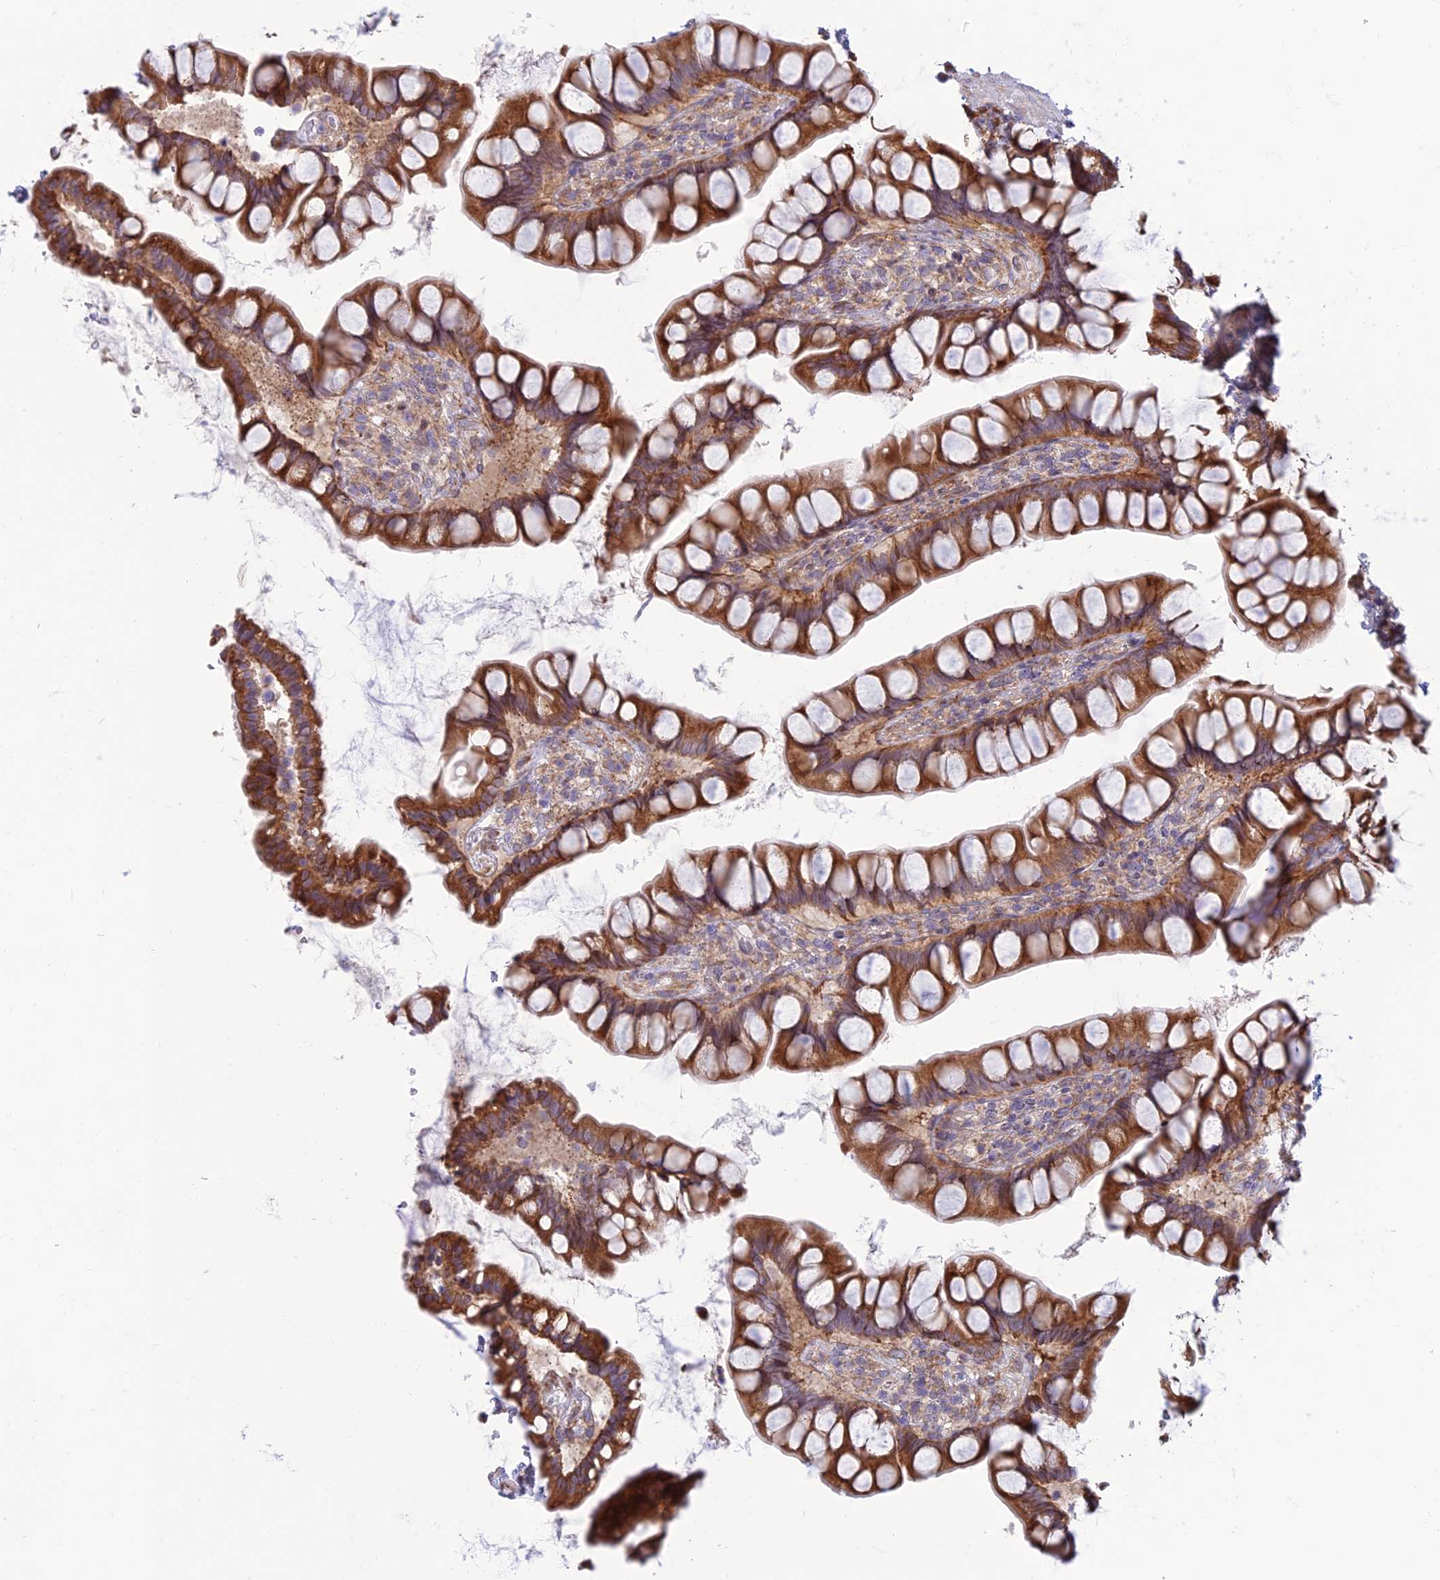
{"staining": {"intensity": "strong", "quantity": ">75%", "location": "cytoplasmic/membranous"}, "tissue": "small intestine", "cell_type": "Glandular cells", "image_type": "normal", "snomed": [{"axis": "morphology", "description": "Normal tissue, NOS"}, {"axis": "topography", "description": "Small intestine"}], "caption": "Brown immunohistochemical staining in normal human small intestine demonstrates strong cytoplasmic/membranous staining in about >75% of glandular cells. (Brightfield microscopy of DAB IHC at high magnification).", "gene": "RPL17", "patient": {"sex": "male", "age": 70}}